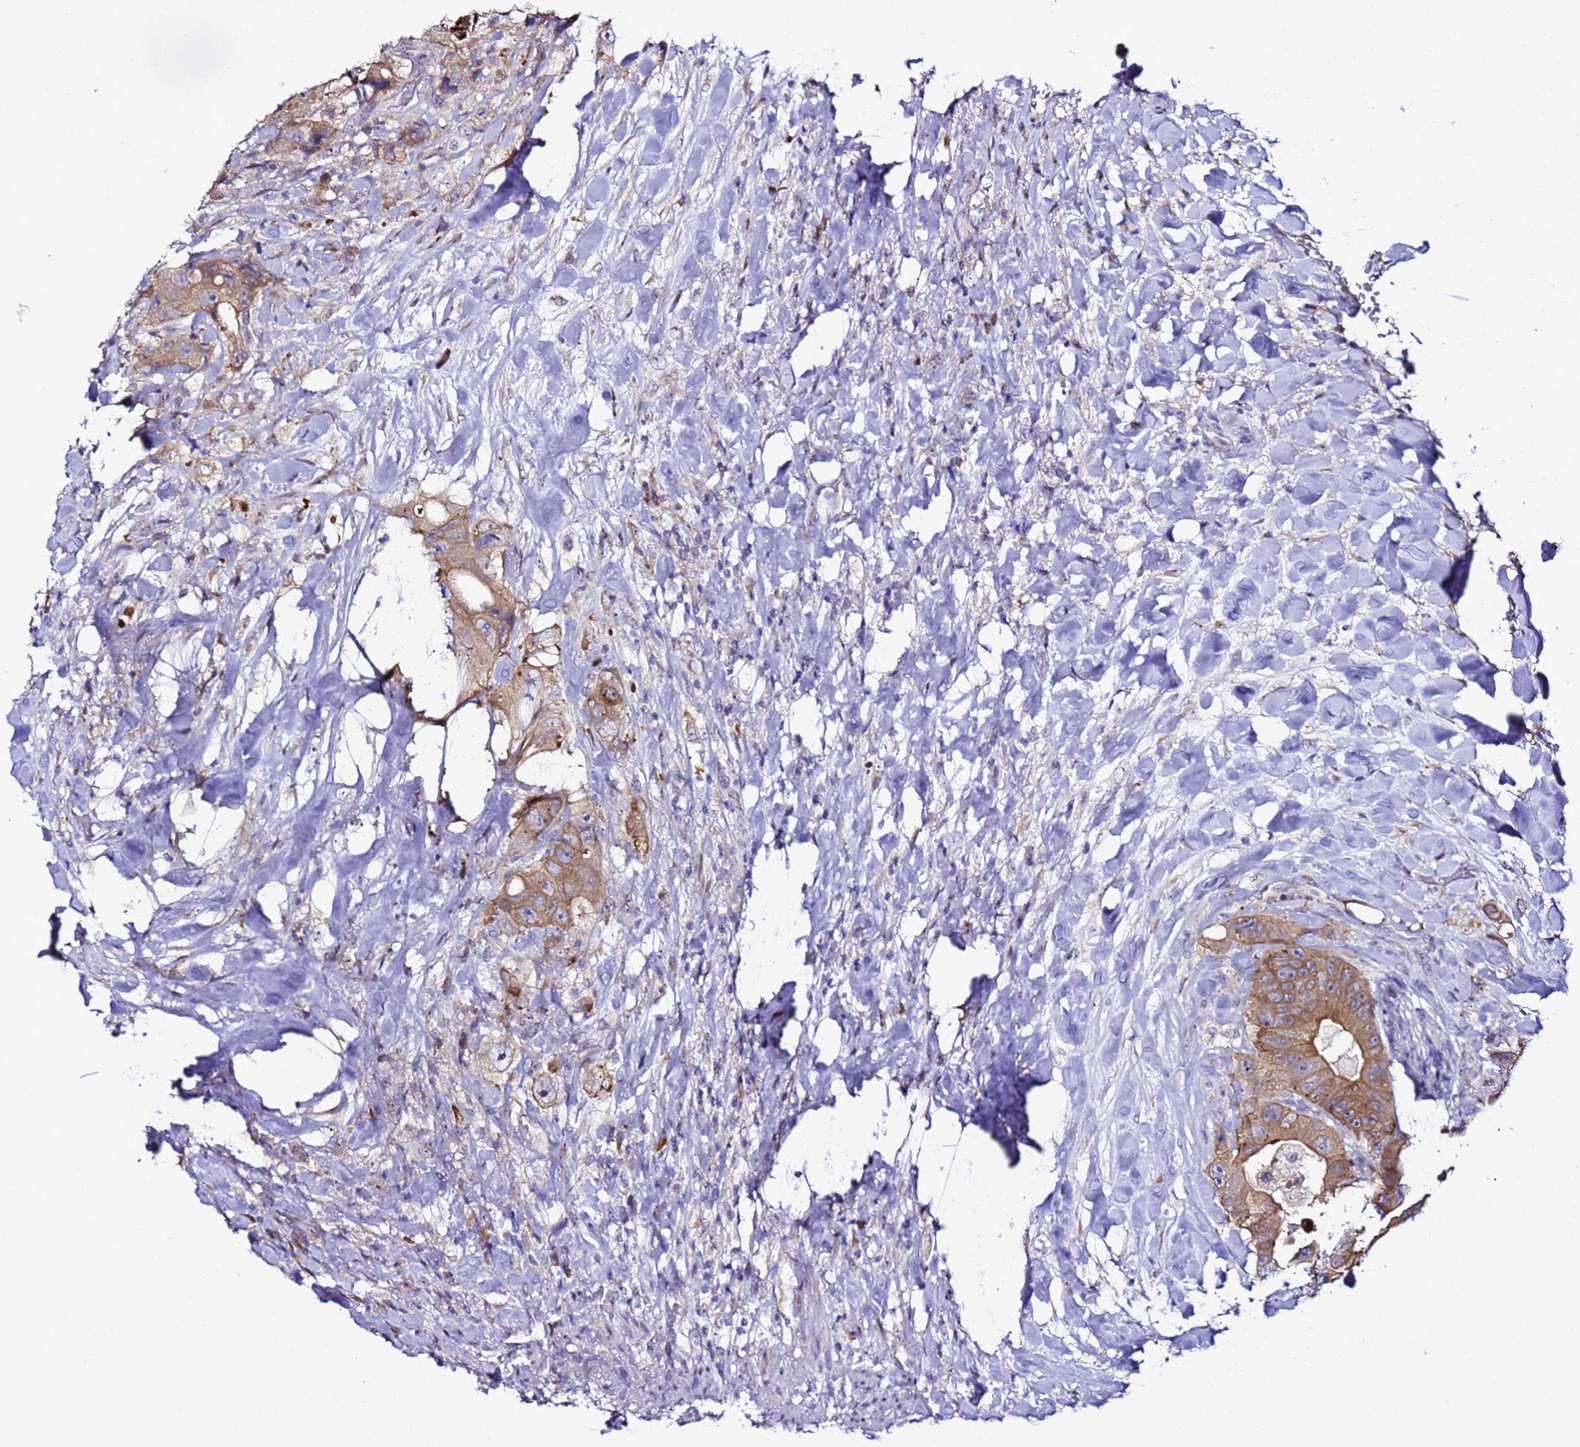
{"staining": {"intensity": "moderate", "quantity": ">75%", "location": "cytoplasmic/membranous"}, "tissue": "colorectal cancer", "cell_type": "Tumor cells", "image_type": "cancer", "snomed": [{"axis": "morphology", "description": "Adenocarcinoma, NOS"}, {"axis": "topography", "description": "Colon"}], "caption": "This photomicrograph displays immunohistochemistry (IHC) staining of human colorectal cancer, with medium moderate cytoplasmic/membranous expression in approximately >75% of tumor cells.", "gene": "ALG3", "patient": {"sex": "female", "age": 46}}